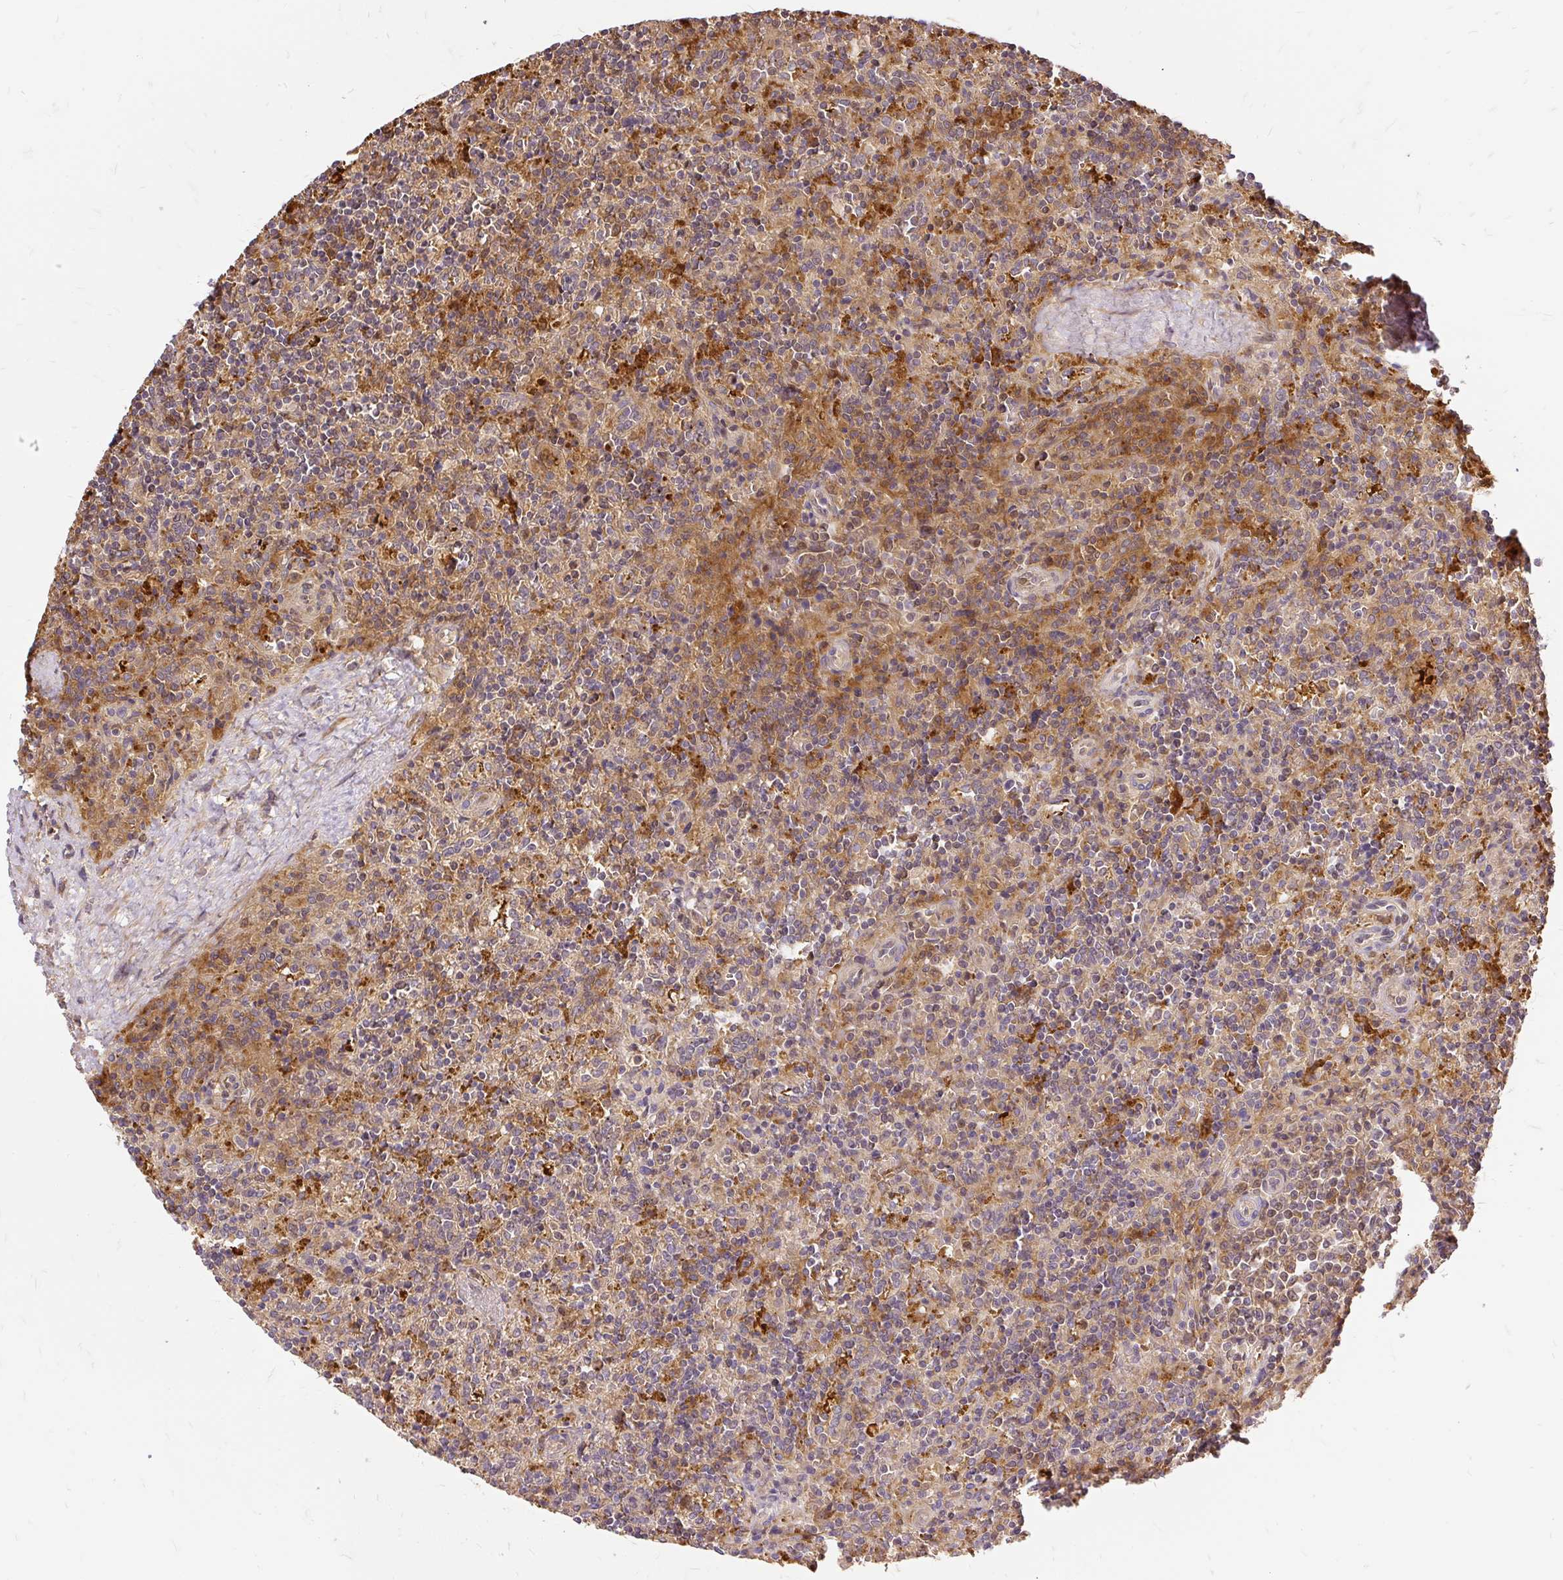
{"staining": {"intensity": "weak", "quantity": "<25%", "location": "cytoplasmic/membranous"}, "tissue": "lymphoma", "cell_type": "Tumor cells", "image_type": "cancer", "snomed": [{"axis": "morphology", "description": "Malignant lymphoma, non-Hodgkin's type, Low grade"}, {"axis": "topography", "description": "Spleen"}], "caption": "Tumor cells are negative for brown protein staining in lymphoma. (Brightfield microscopy of DAB (3,3'-diaminobenzidine) IHC at high magnification).", "gene": "AP5S1", "patient": {"sex": "male", "age": 67}}